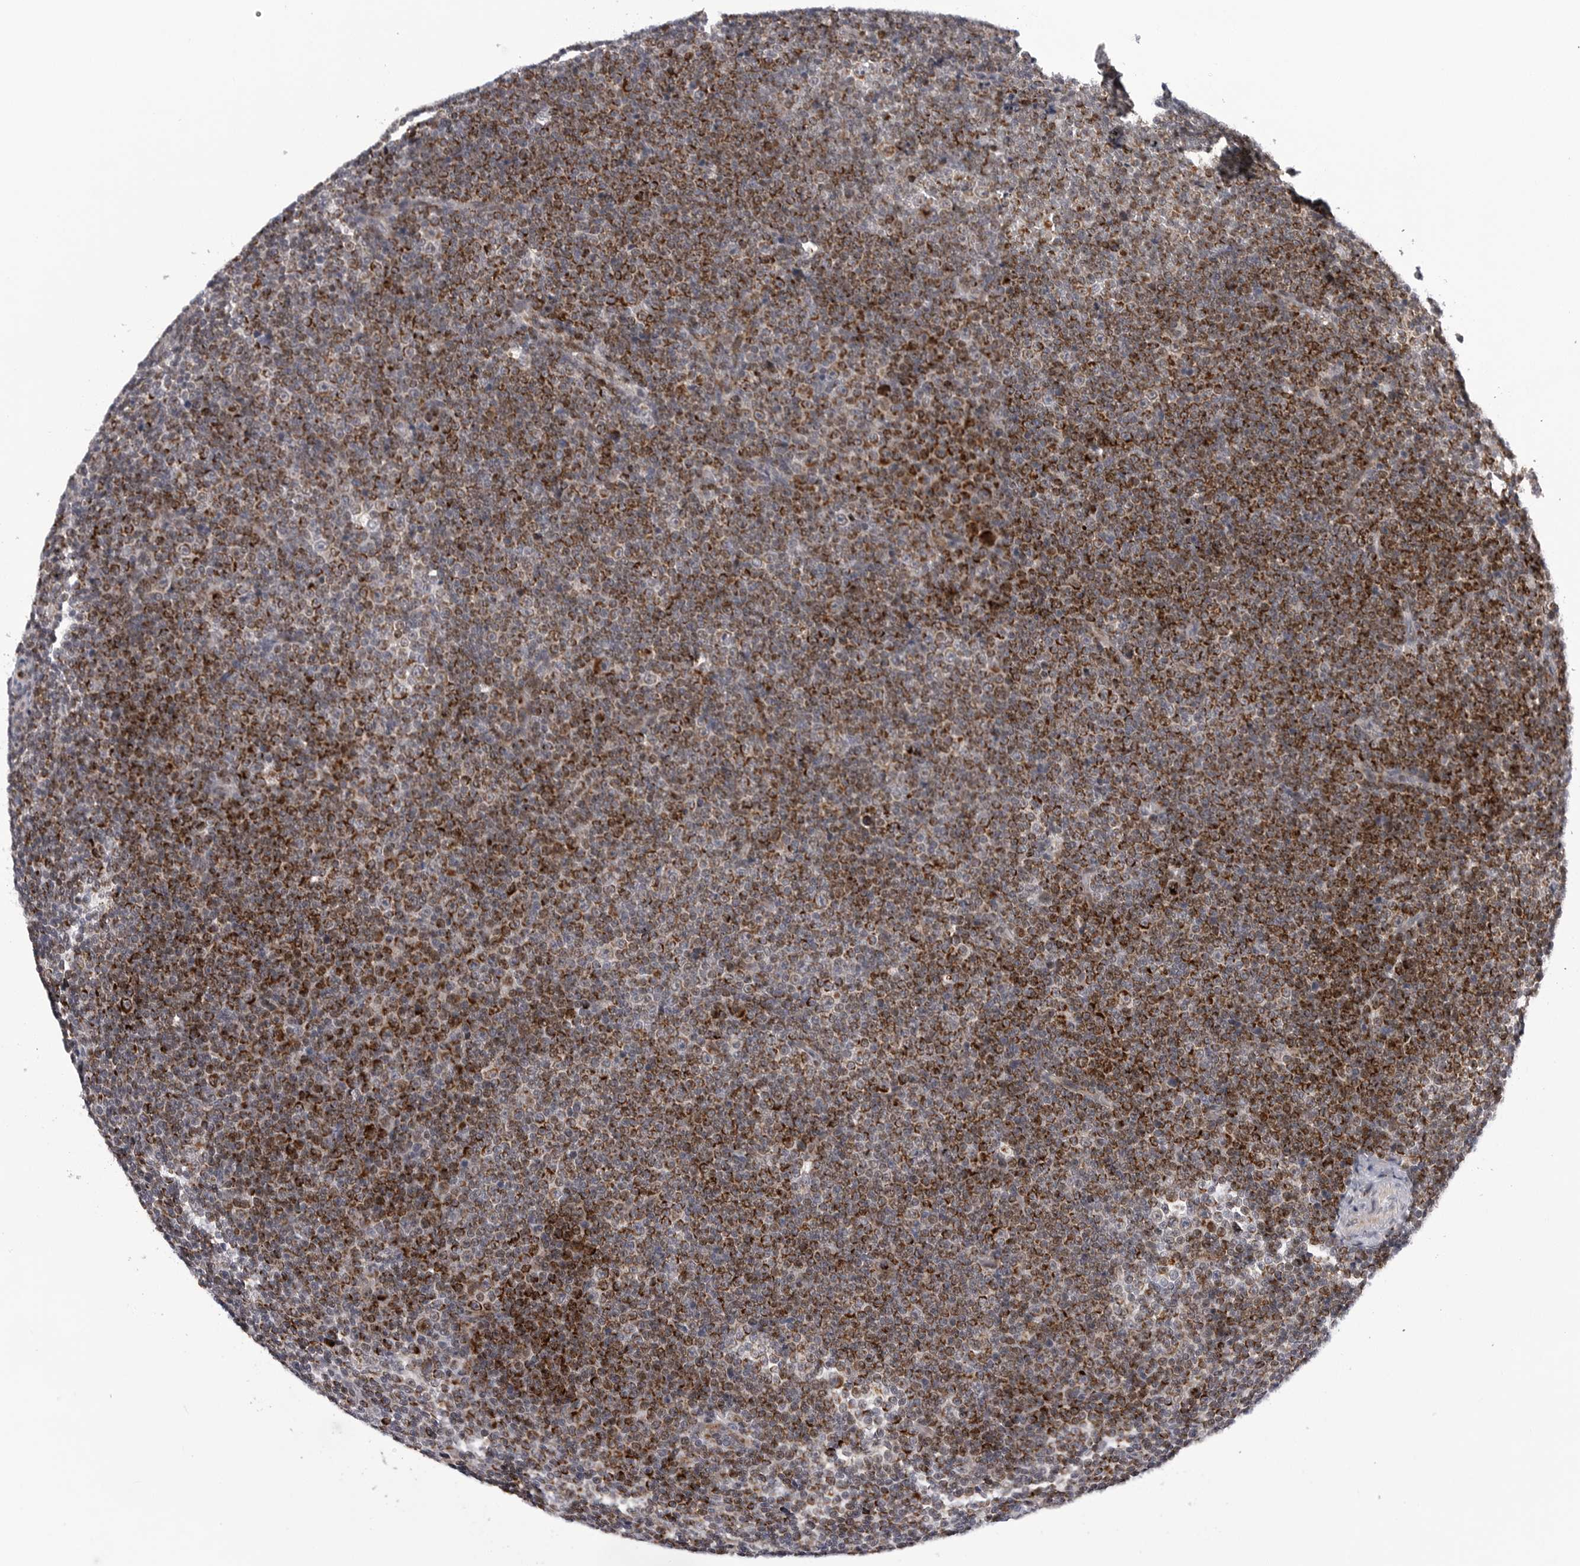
{"staining": {"intensity": "strong", "quantity": ">75%", "location": "cytoplasmic/membranous"}, "tissue": "lymphoma", "cell_type": "Tumor cells", "image_type": "cancer", "snomed": [{"axis": "morphology", "description": "Malignant lymphoma, non-Hodgkin's type, Low grade"}, {"axis": "topography", "description": "Lymph node"}], "caption": "Human lymphoma stained for a protein (brown) reveals strong cytoplasmic/membranous positive positivity in about >75% of tumor cells.", "gene": "CDK20", "patient": {"sex": "female", "age": 67}}